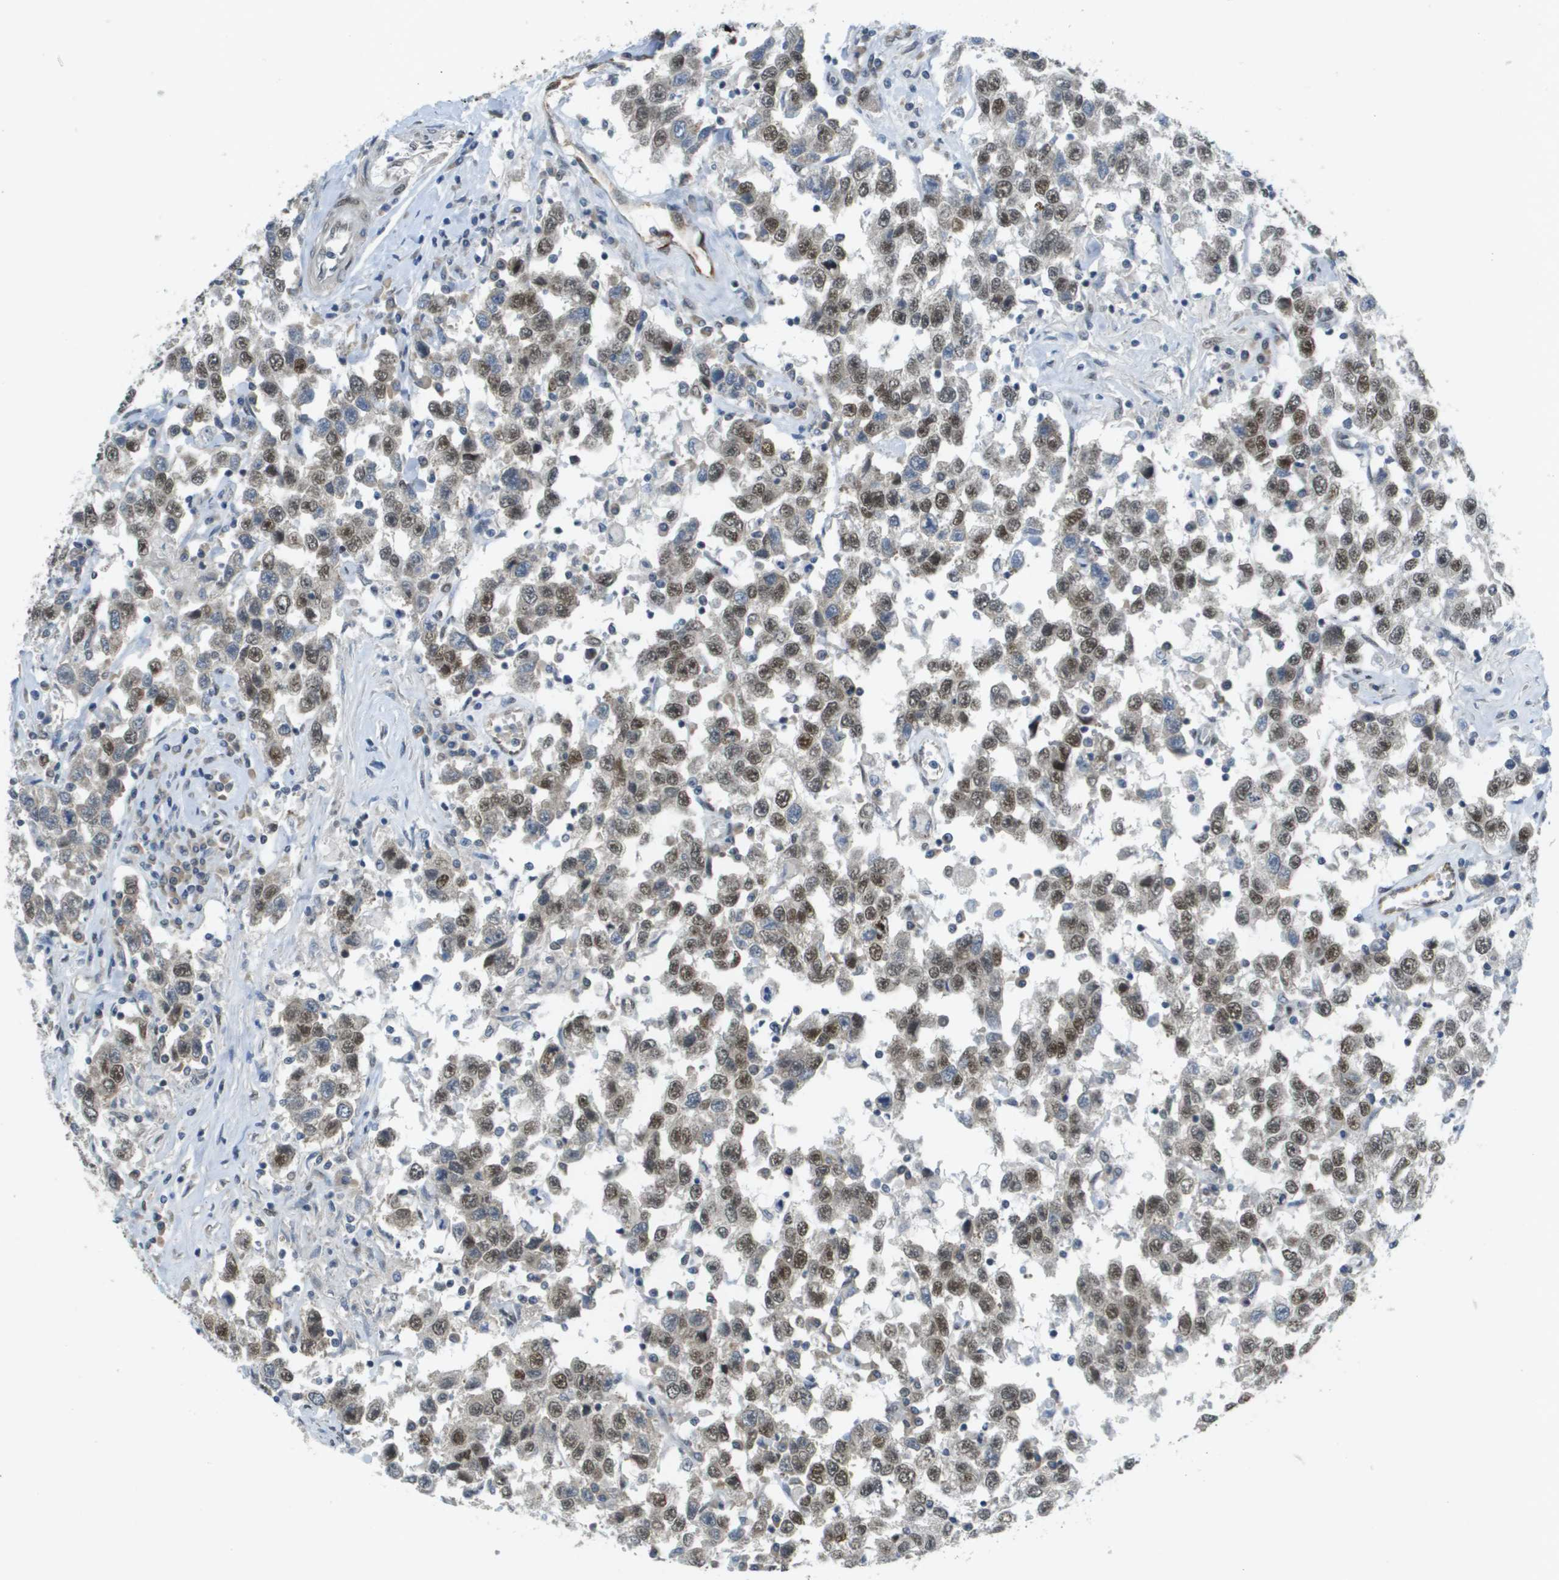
{"staining": {"intensity": "moderate", "quantity": ">75%", "location": "nuclear"}, "tissue": "testis cancer", "cell_type": "Tumor cells", "image_type": "cancer", "snomed": [{"axis": "morphology", "description": "Seminoma, NOS"}, {"axis": "topography", "description": "Testis"}], "caption": "IHC of human testis cancer shows medium levels of moderate nuclear positivity in approximately >75% of tumor cells.", "gene": "ARID1B", "patient": {"sex": "male", "age": 41}}